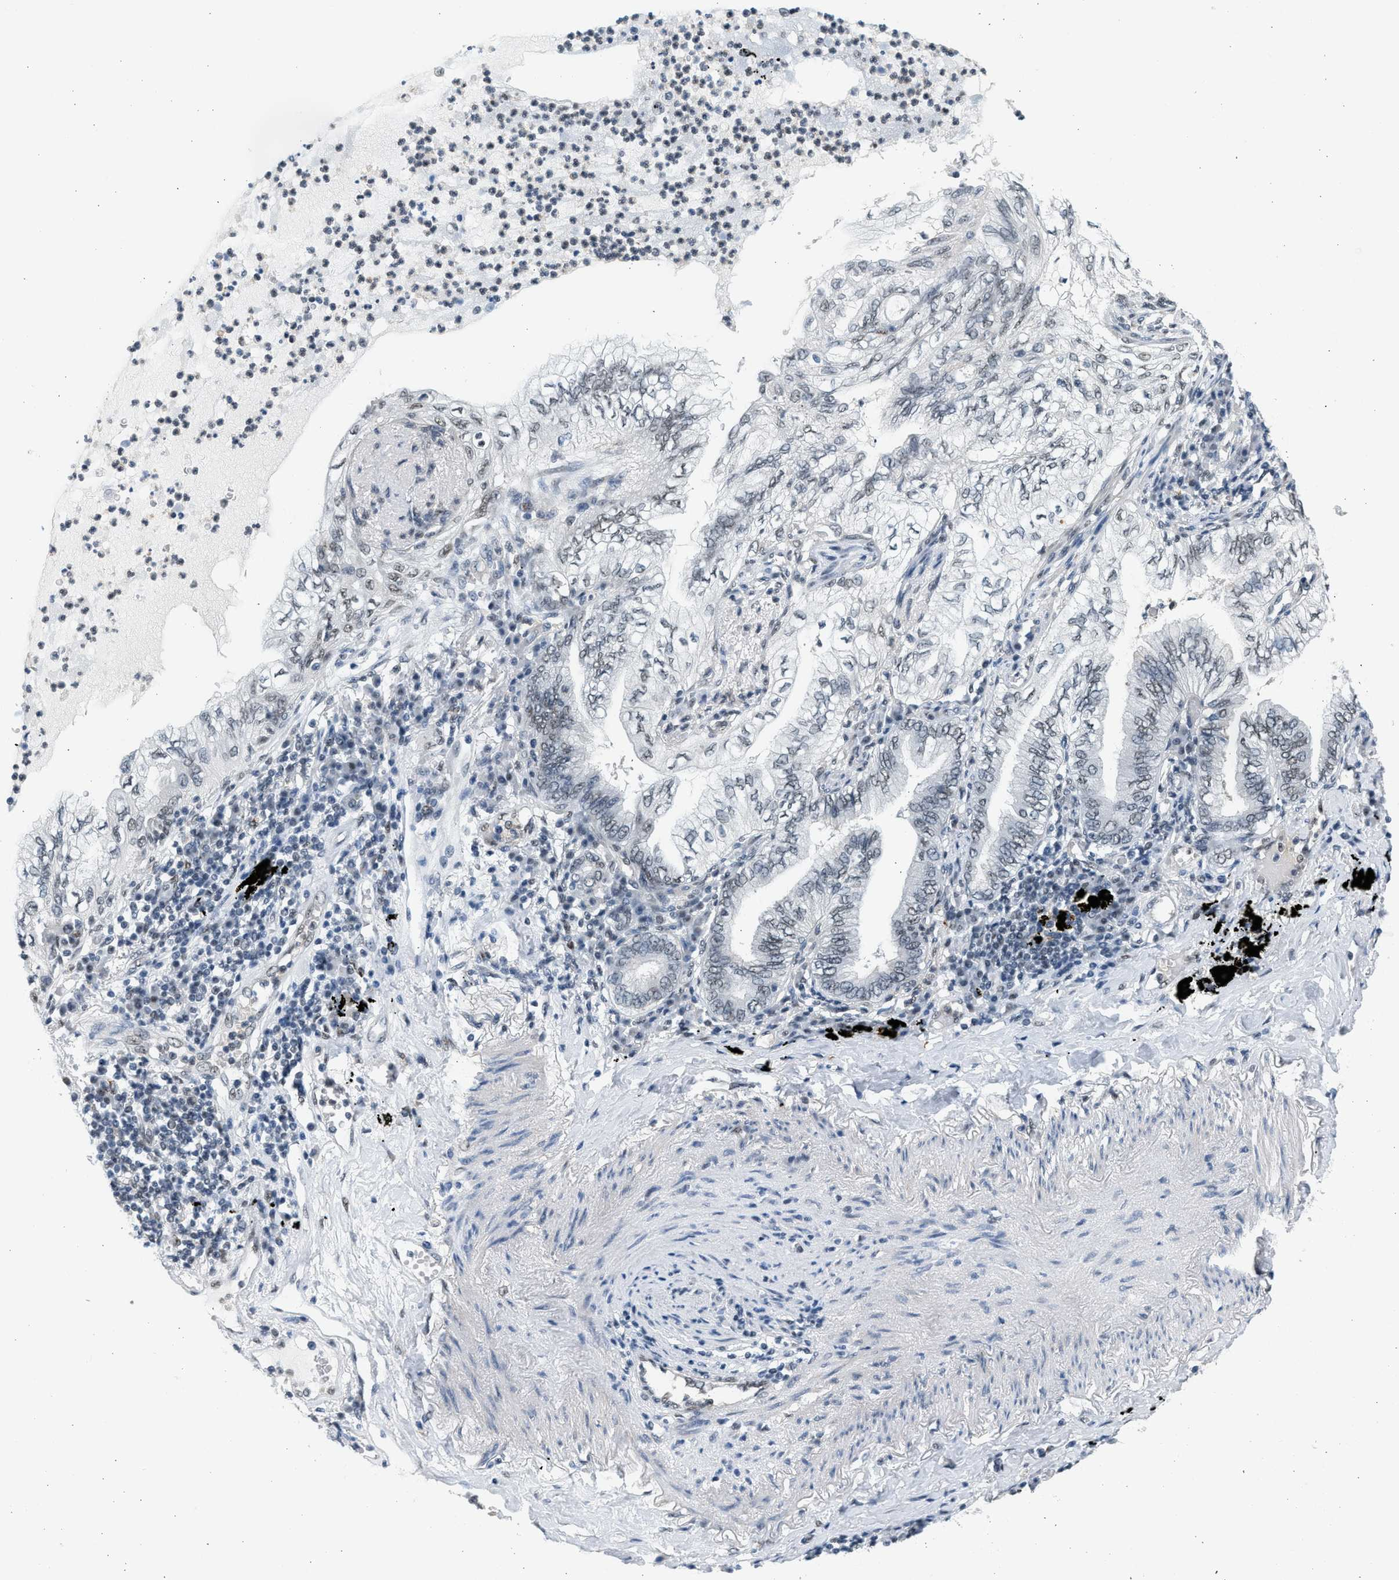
{"staining": {"intensity": "weak", "quantity": "<25%", "location": "nuclear"}, "tissue": "lung cancer", "cell_type": "Tumor cells", "image_type": "cancer", "snomed": [{"axis": "morphology", "description": "Normal tissue, NOS"}, {"axis": "morphology", "description": "Adenocarcinoma, NOS"}, {"axis": "topography", "description": "Bronchus"}, {"axis": "topography", "description": "Lung"}], "caption": "Immunohistochemical staining of lung adenocarcinoma shows no significant staining in tumor cells.", "gene": "HIPK1", "patient": {"sex": "female", "age": 70}}